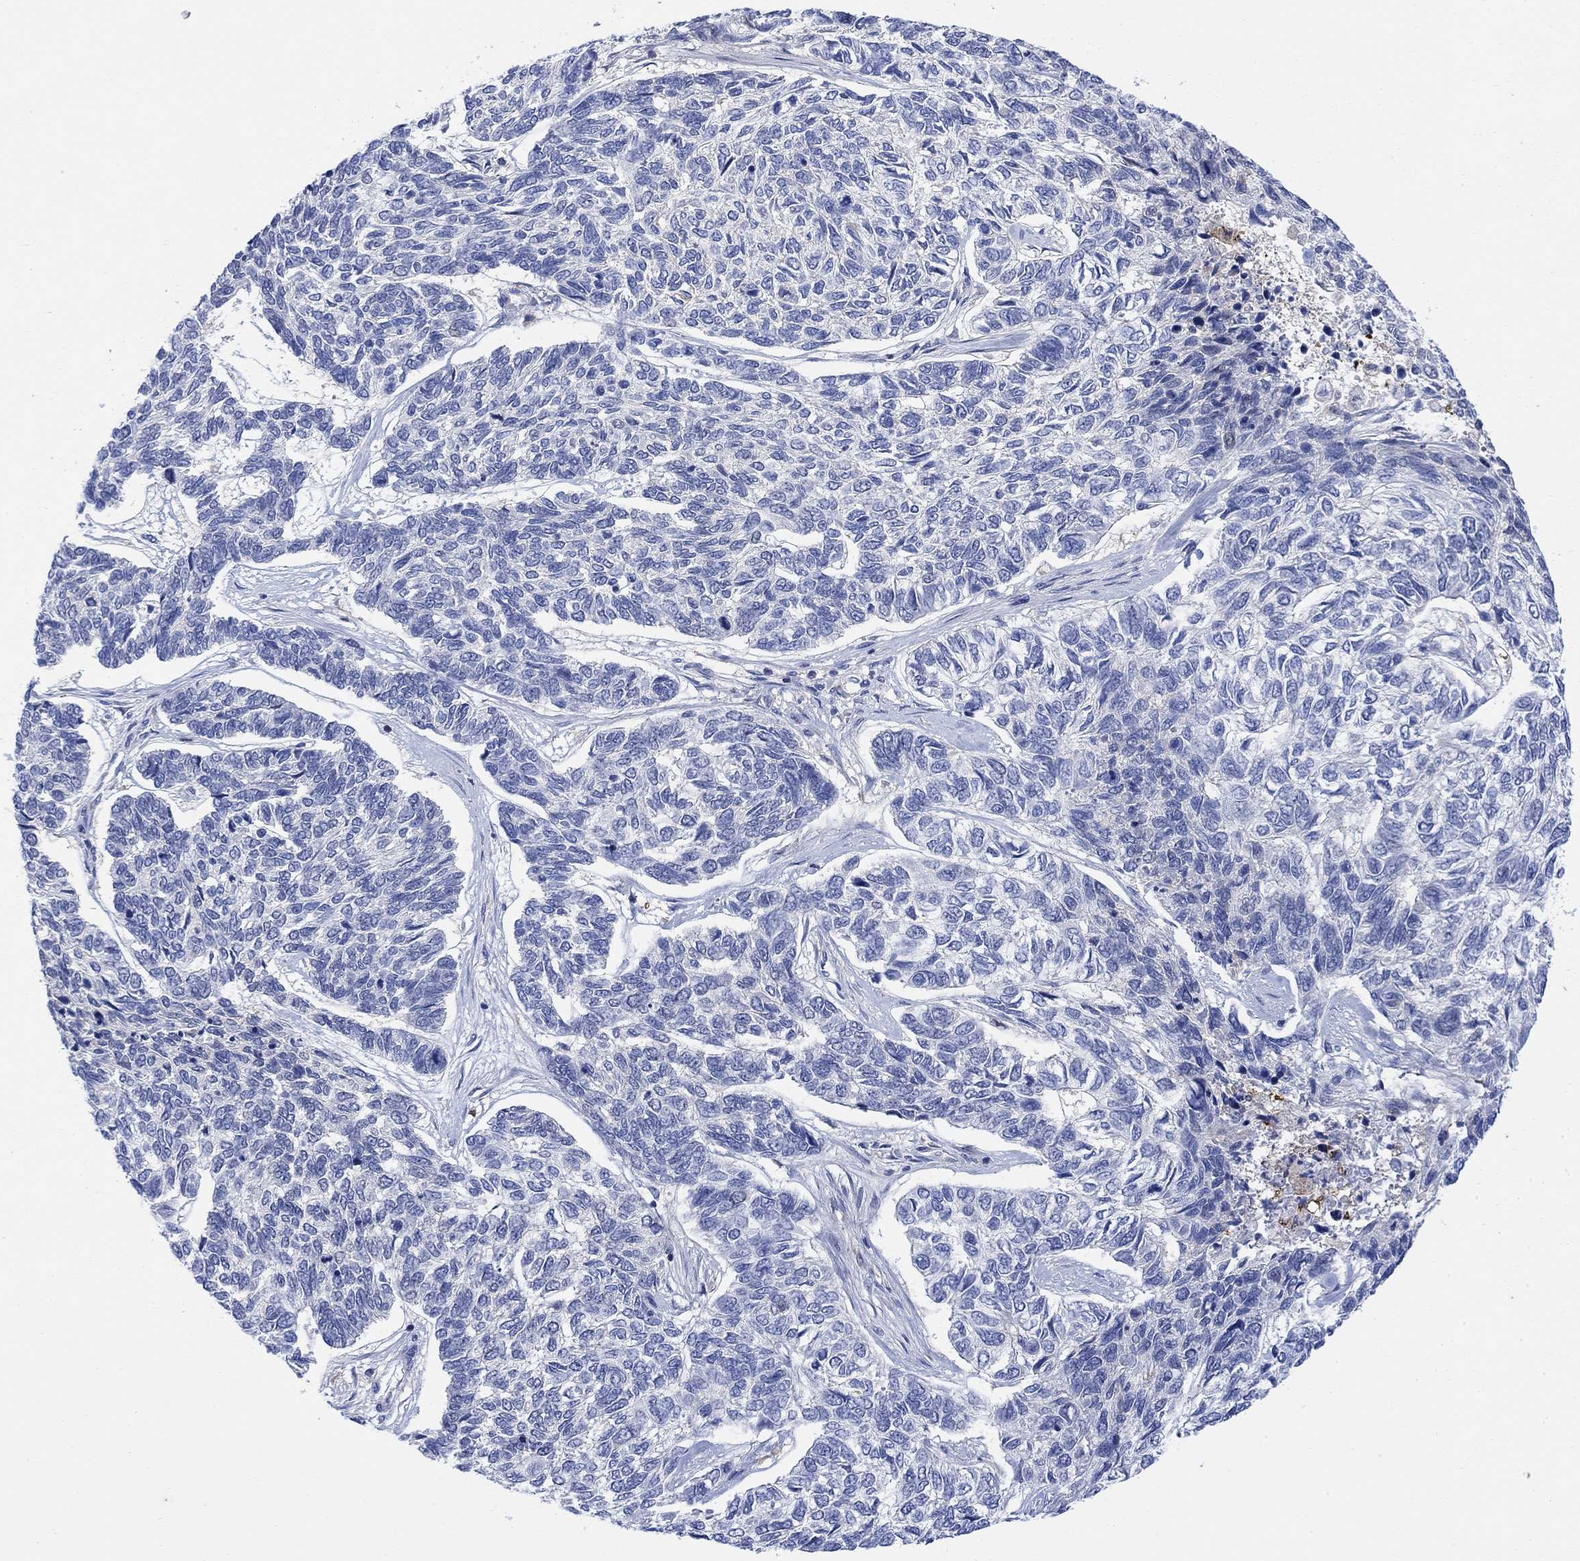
{"staining": {"intensity": "negative", "quantity": "none", "location": "none"}, "tissue": "skin cancer", "cell_type": "Tumor cells", "image_type": "cancer", "snomed": [{"axis": "morphology", "description": "Basal cell carcinoma"}, {"axis": "topography", "description": "Skin"}], "caption": "This is an IHC histopathology image of human skin cancer. There is no staining in tumor cells.", "gene": "ARSK", "patient": {"sex": "female", "age": 65}}